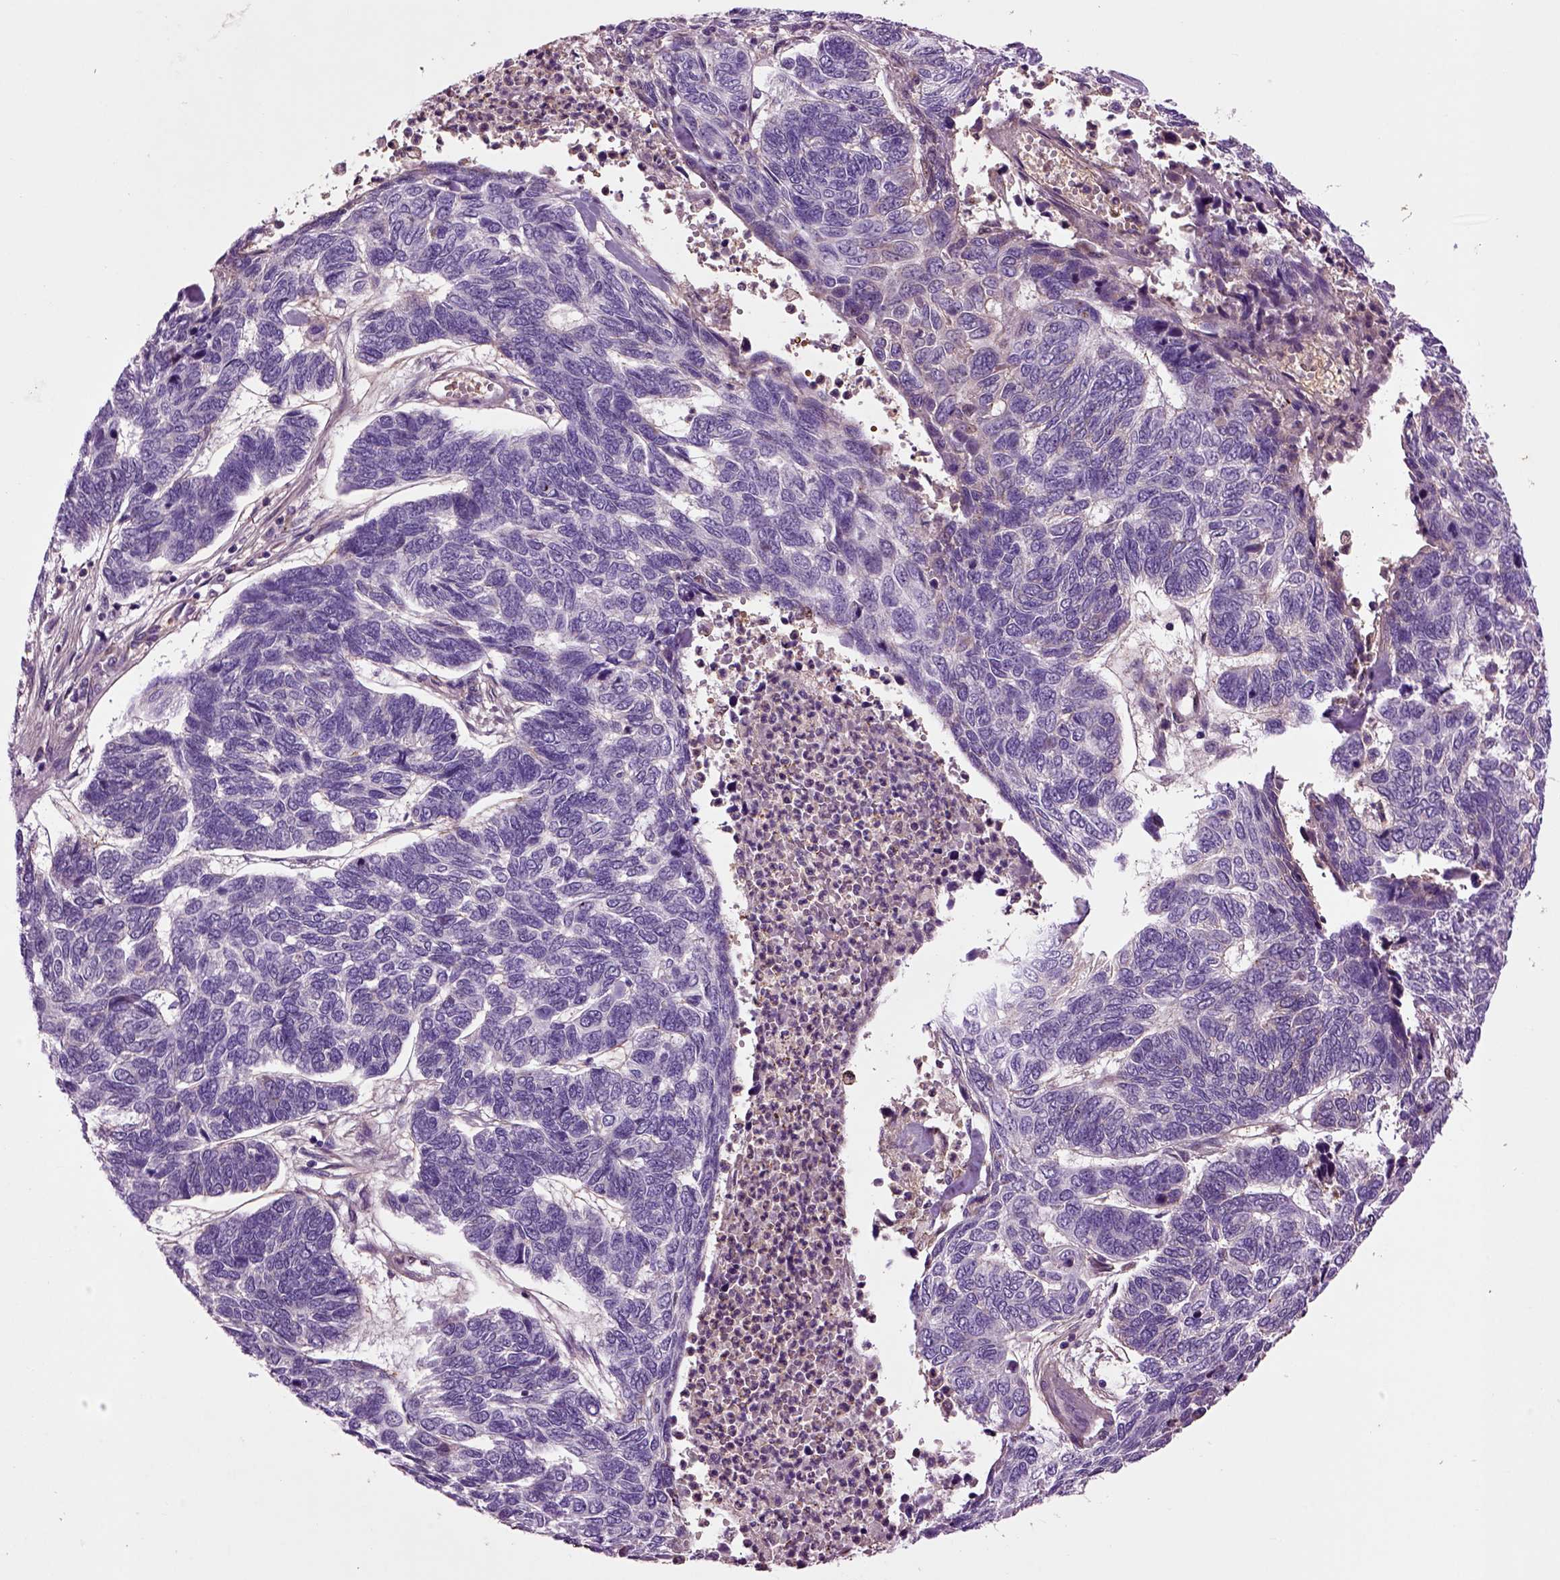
{"staining": {"intensity": "negative", "quantity": "none", "location": "none"}, "tissue": "skin cancer", "cell_type": "Tumor cells", "image_type": "cancer", "snomed": [{"axis": "morphology", "description": "Basal cell carcinoma"}, {"axis": "topography", "description": "Skin"}], "caption": "This is an immunohistochemistry micrograph of human skin cancer. There is no staining in tumor cells.", "gene": "SPON1", "patient": {"sex": "female", "age": 65}}